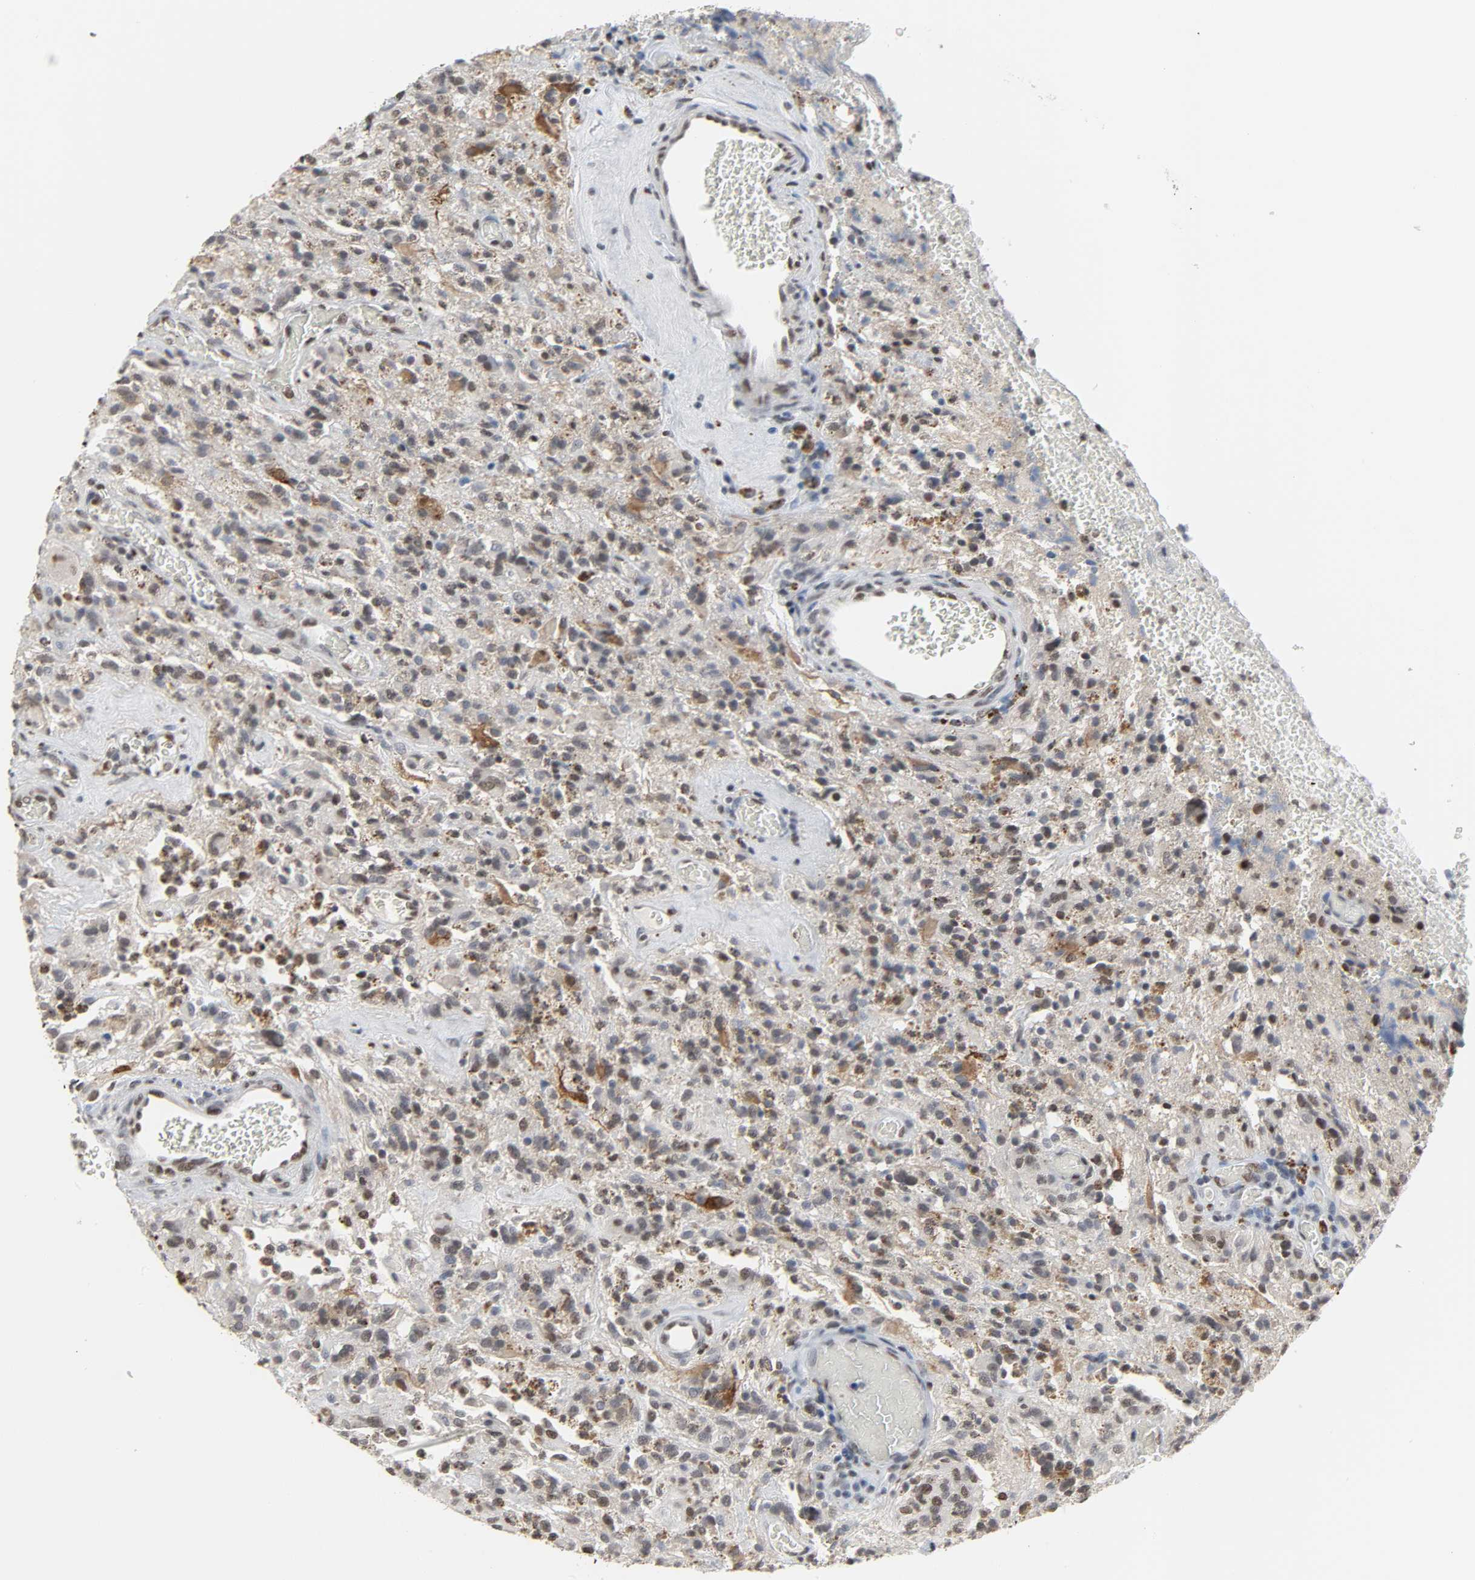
{"staining": {"intensity": "weak", "quantity": "<25%", "location": "nuclear"}, "tissue": "glioma", "cell_type": "Tumor cells", "image_type": "cancer", "snomed": [{"axis": "morphology", "description": "Normal tissue, NOS"}, {"axis": "morphology", "description": "Glioma, malignant, High grade"}, {"axis": "topography", "description": "Cerebral cortex"}], "caption": "There is no significant staining in tumor cells of glioma.", "gene": "DAZAP1", "patient": {"sex": "male", "age": 56}}